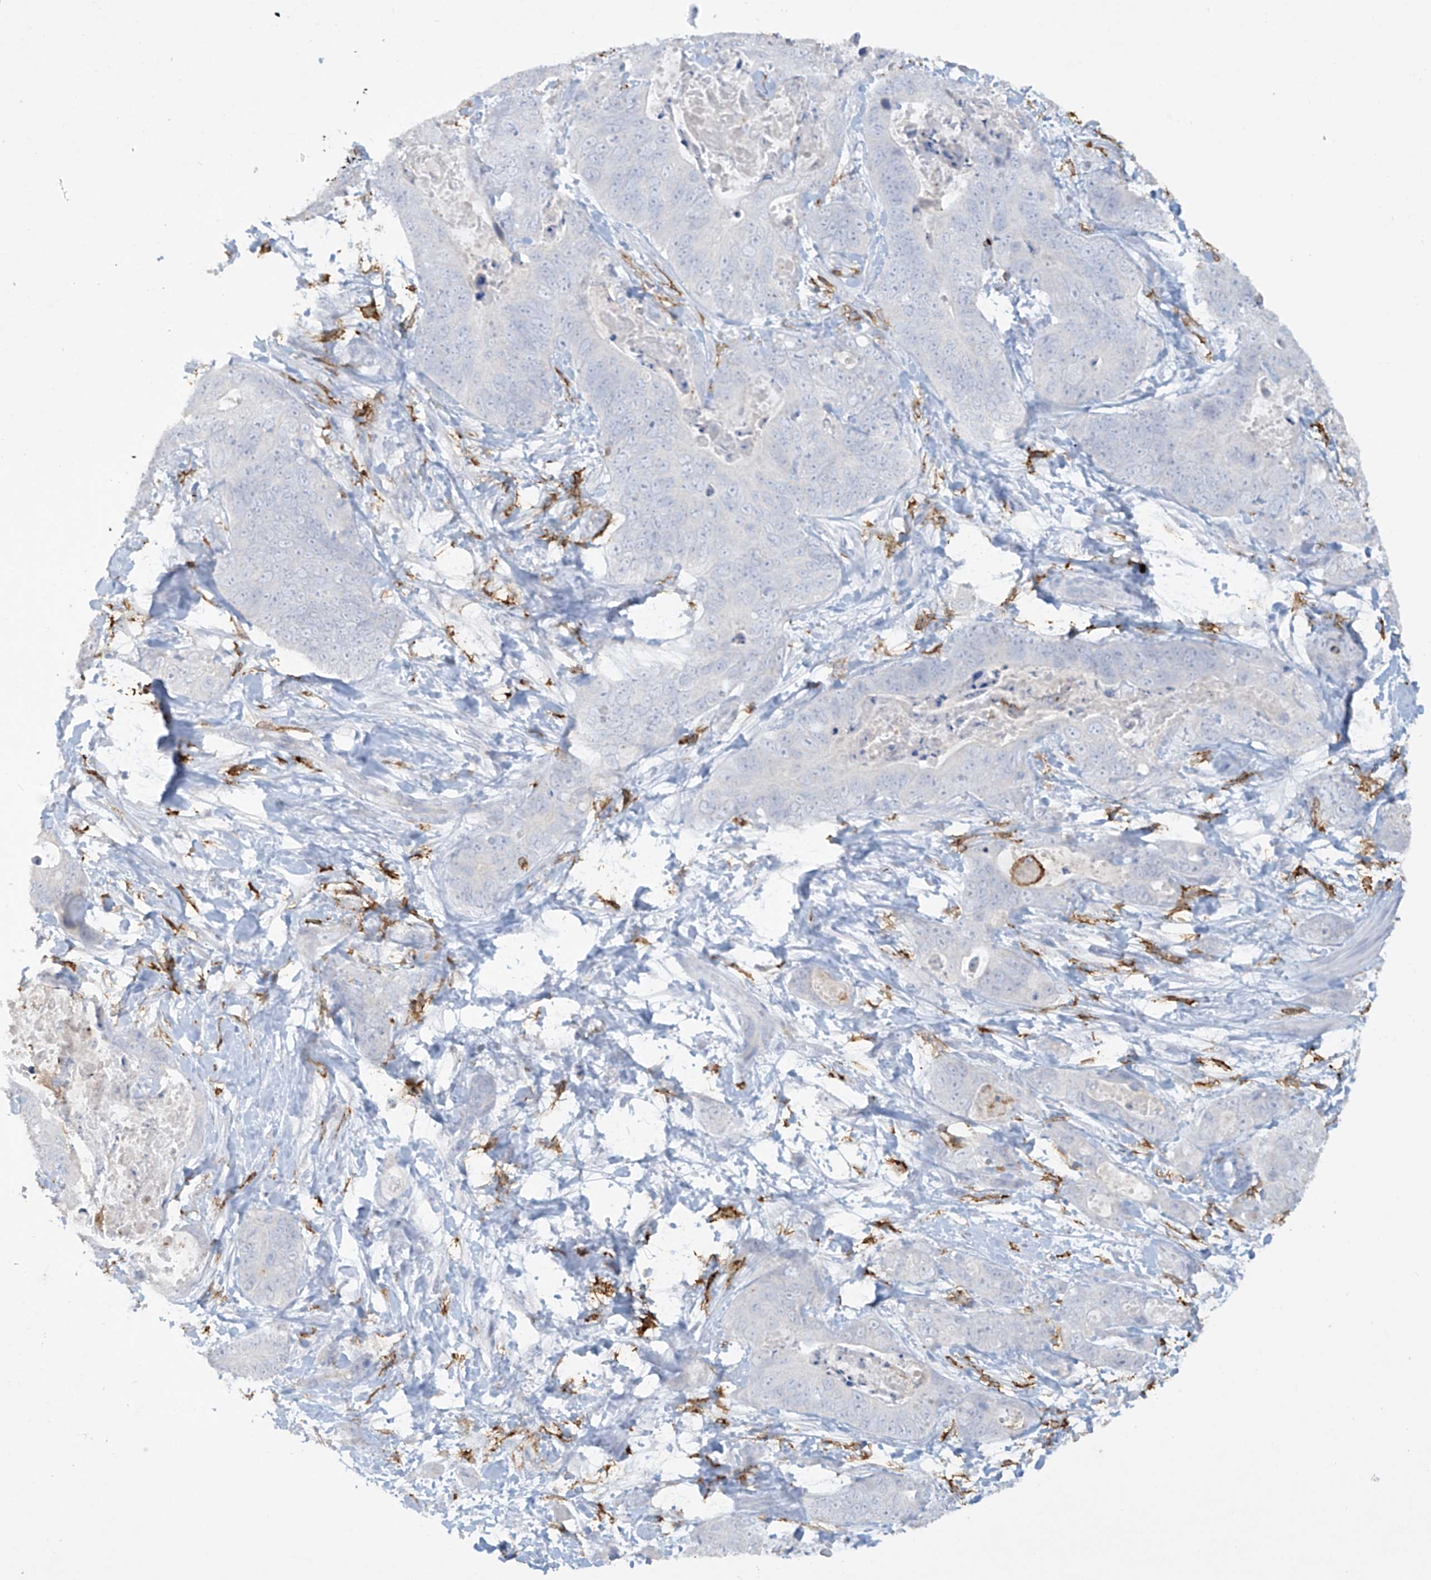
{"staining": {"intensity": "negative", "quantity": "none", "location": "none"}, "tissue": "stomach cancer", "cell_type": "Tumor cells", "image_type": "cancer", "snomed": [{"axis": "morphology", "description": "Adenocarcinoma, NOS"}, {"axis": "topography", "description": "Stomach"}], "caption": "Tumor cells are negative for brown protein staining in stomach cancer (adenocarcinoma).", "gene": "FCGR3A", "patient": {"sex": "female", "age": 89}}